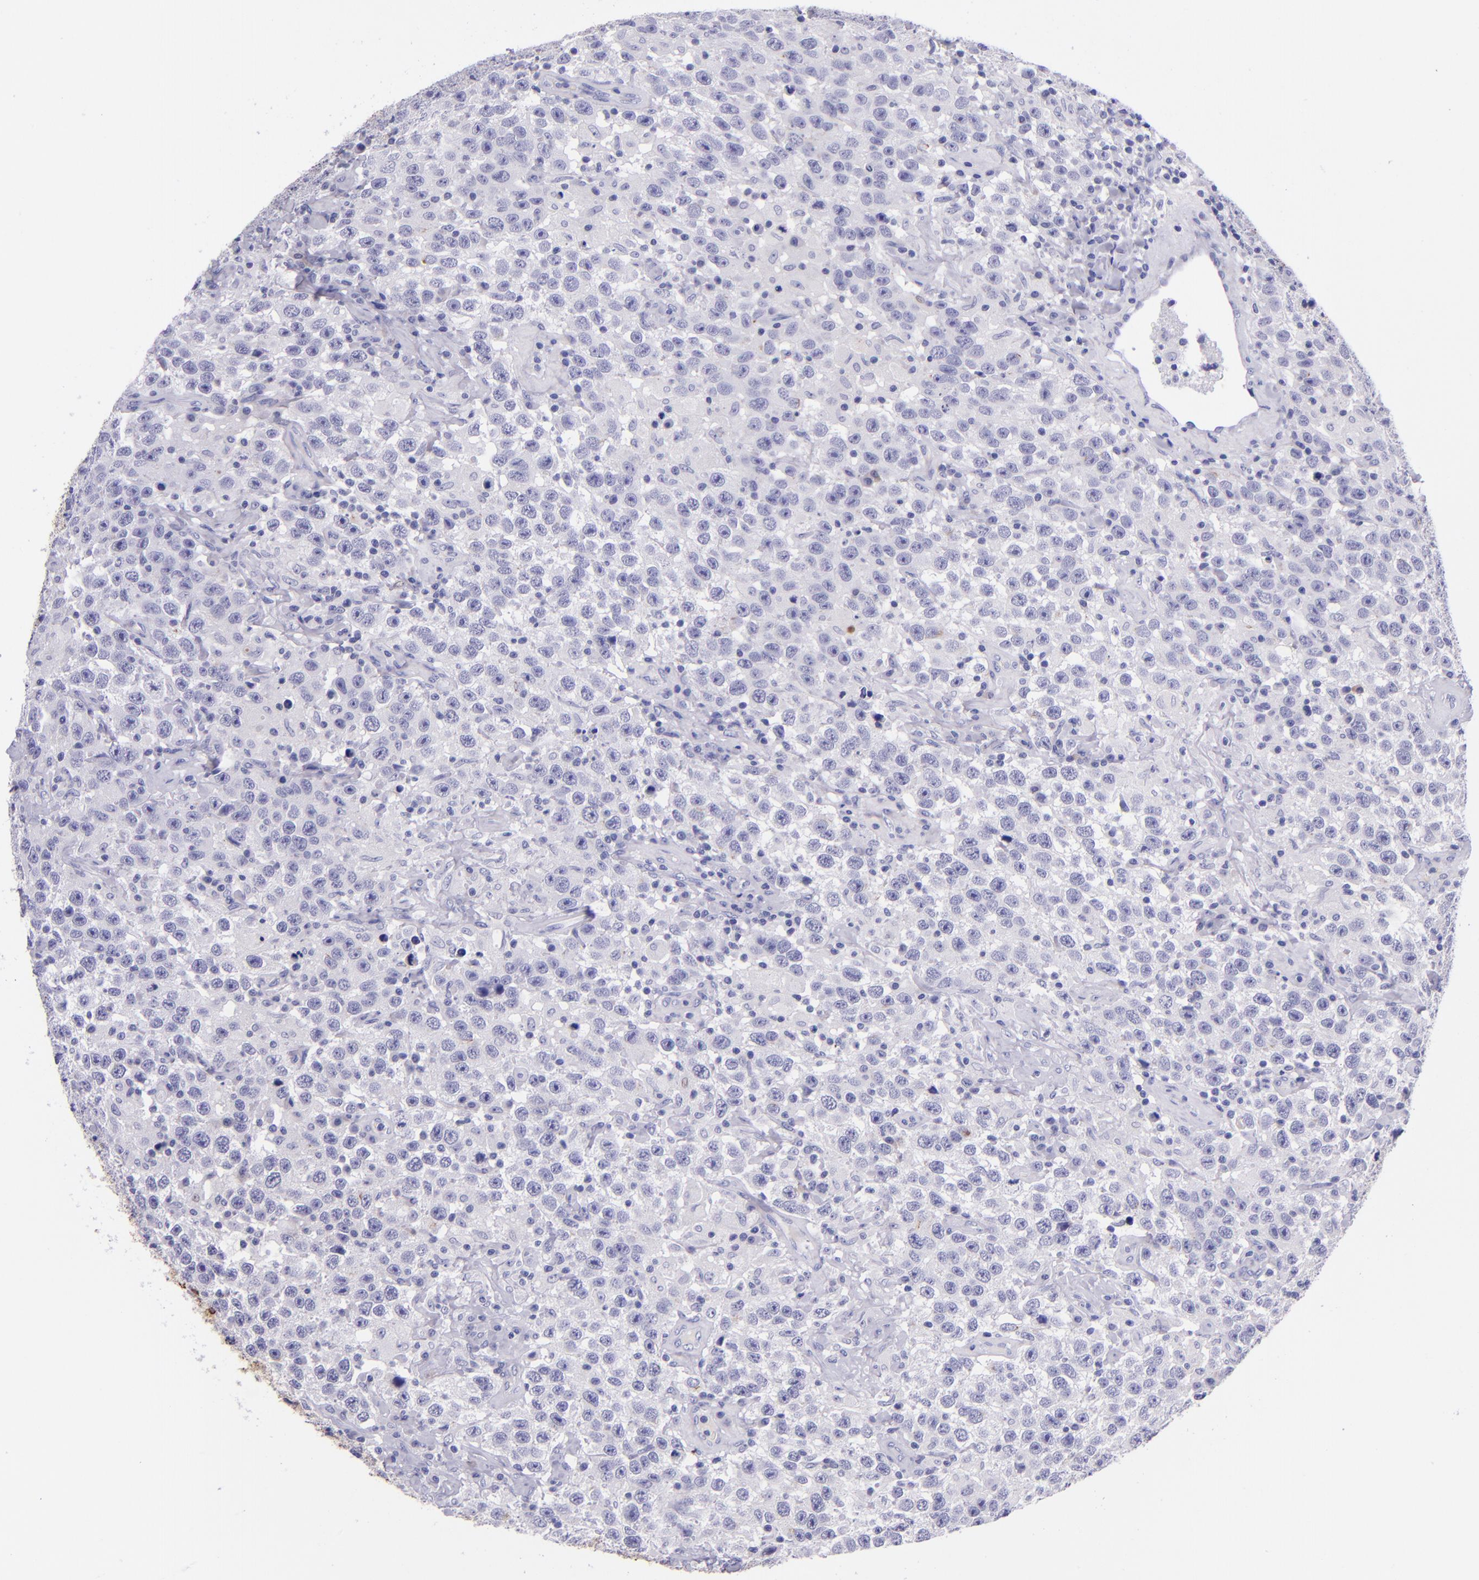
{"staining": {"intensity": "negative", "quantity": "none", "location": "none"}, "tissue": "testis cancer", "cell_type": "Tumor cells", "image_type": "cancer", "snomed": [{"axis": "morphology", "description": "Seminoma, NOS"}, {"axis": "topography", "description": "Testis"}], "caption": "Immunohistochemical staining of human testis cancer shows no significant staining in tumor cells.", "gene": "KRT4", "patient": {"sex": "male", "age": 41}}